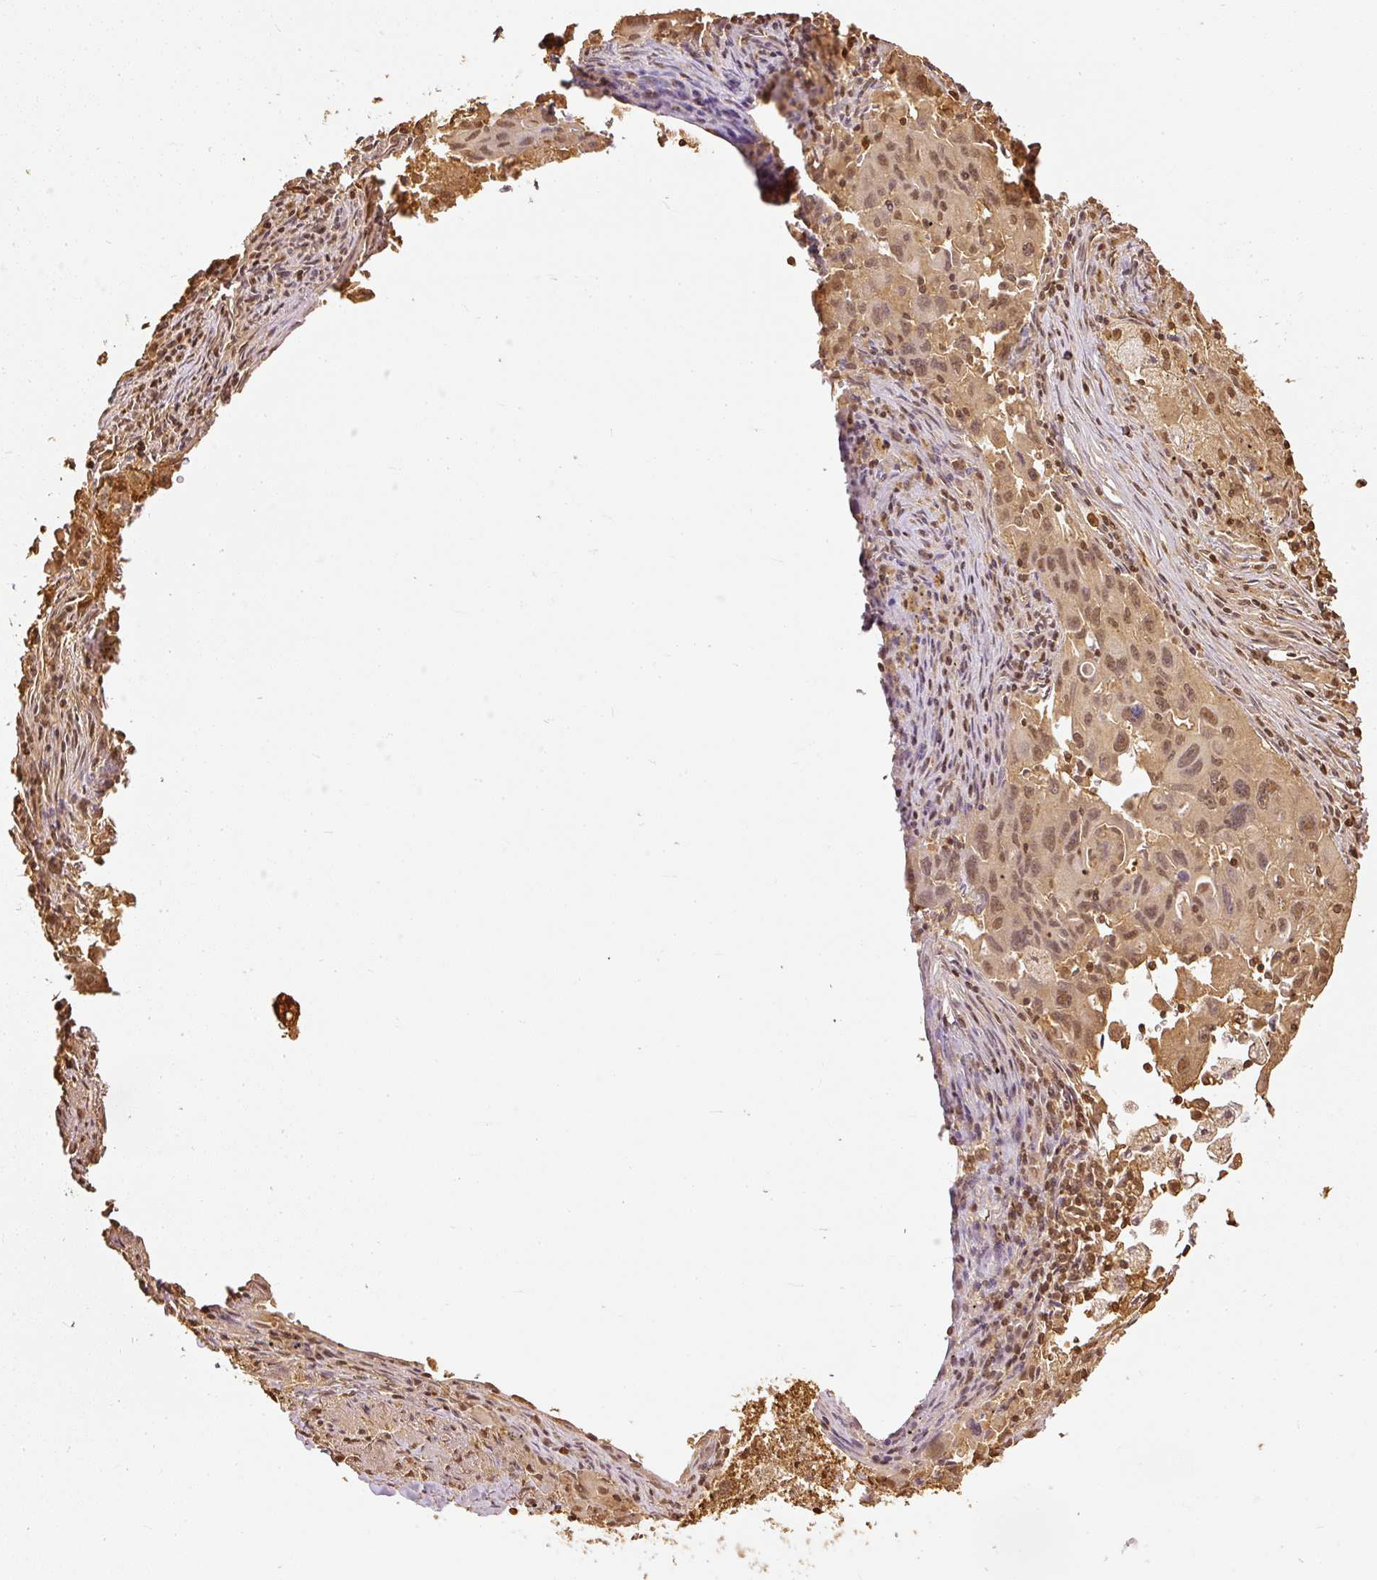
{"staining": {"intensity": "weak", "quantity": "25%-75%", "location": "cytoplasmic/membranous,nuclear"}, "tissue": "lung cancer", "cell_type": "Tumor cells", "image_type": "cancer", "snomed": [{"axis": "morphology", "description": "Adenocarcinoma, NOS"}, {"axis": "morphology", "description": "Adenocarcinoma, metastatic, NOS"}, {"axis": "topography", "description": "Lymph node"}, {"axis": "topography", "description": "Lung"}], "caption": "The histopathology image exhibits staining of lung cancer, revealing weak cytoplasmic/membranous and nuclear protein expression (brown color) within tumor cells. (DAB (3,3'-diaminobenzidine) IHC, brown staining for protein, blue staining for nuclei).", "gene": "PFN1", "patient": {"sex": "female", "age": 42}}